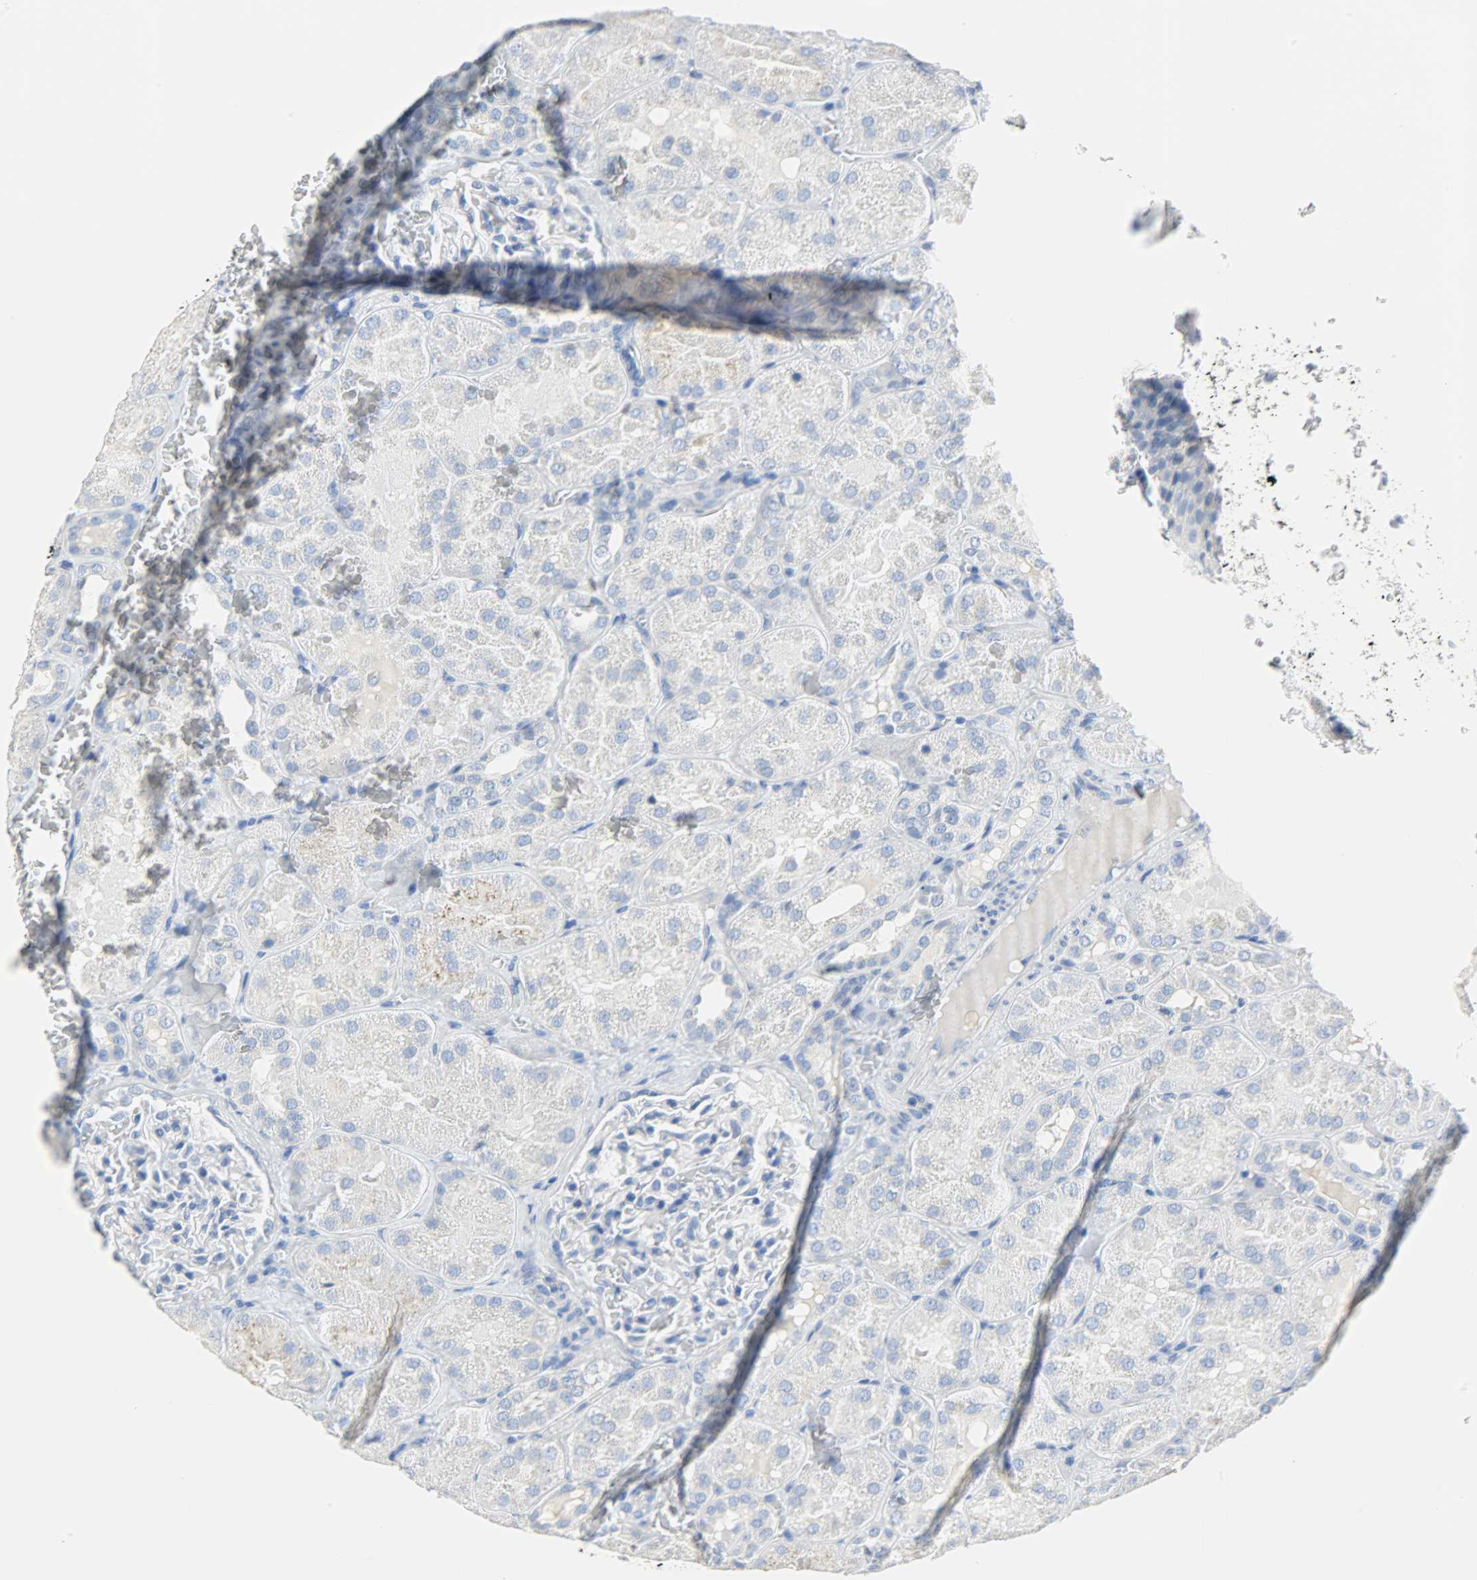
{"staining": {"intensity": "moderate", "quantity": "<25%", "location": "nuclear"}, "tissue": "kidney", "cell_type": "Cells in glomeruli", "image_type": "normal", "snomed": [{"axis": "morphology", "description": "Normal tissue, NOS"}, {"axis": "topography", "description": "Kidney"}], "caption": "This is a photomicrograph of immunohistochemistry (IHC) staining of benign kidney, which shows moderate positivity in the nuclear of cells in glomeruli.", "gene": "CA3", "patient": {"sex": "male", "age": 28}}